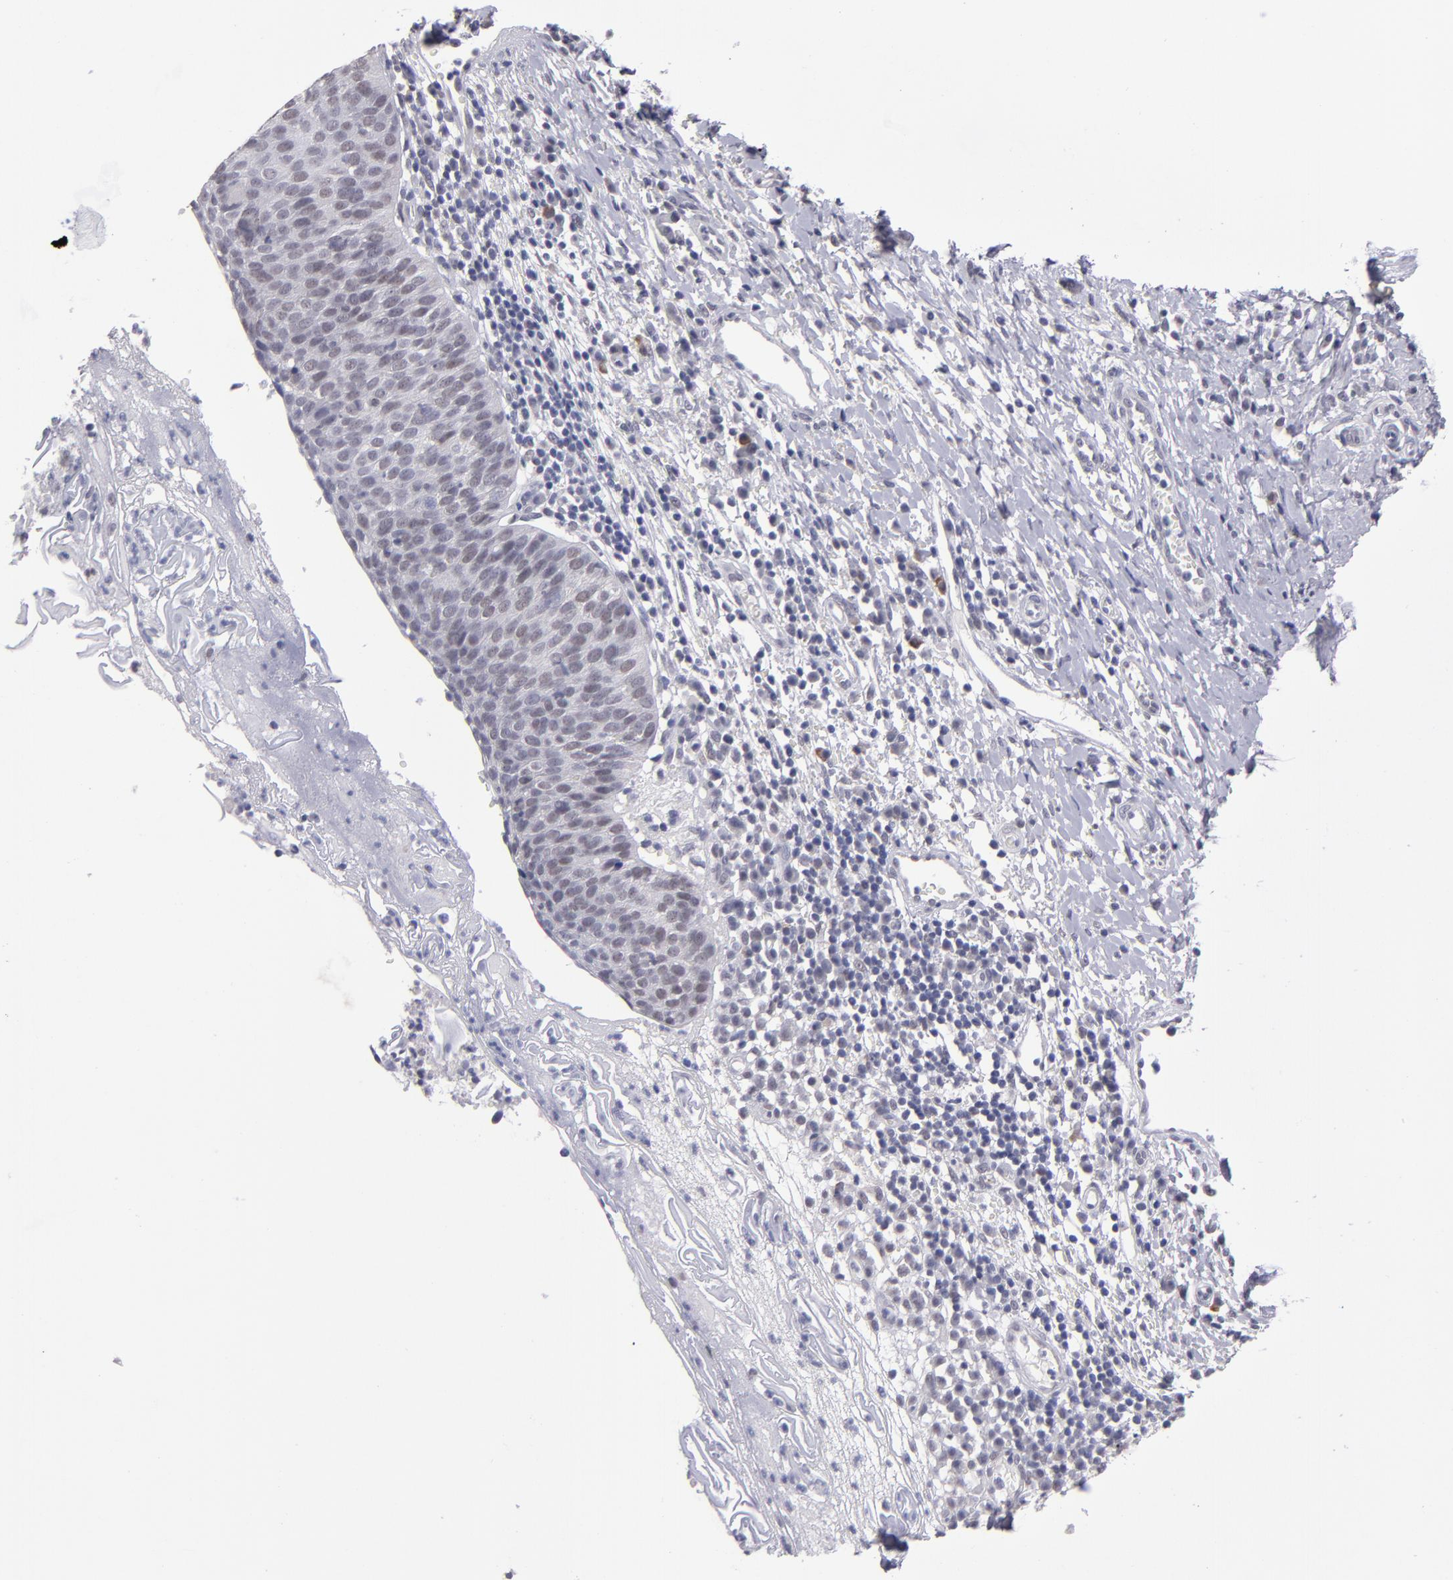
{"staining": {"intensity": "weak", "quantity": "25%-75%", "location": "nuclear"}, "tissue": "cervical cancer", "cell_type": "Tumor cells", "image_type": "cancer", "snomed": [{"axis": "morphology", "description": "Normal tissue, NOS"}, {"axis": "morphology", "description": "Squamous cell carcinoma, NOS"}, {"axis": "topography", "description": "Cervix"}], "caption": "Tumor cells exhibit low levels of weak nuclear expression in approximately 25%-75% of cells in human cervical squamous cell carcinoma.", "gene": "OTUB2", "patient": {"sex": "female", "age": 39}}